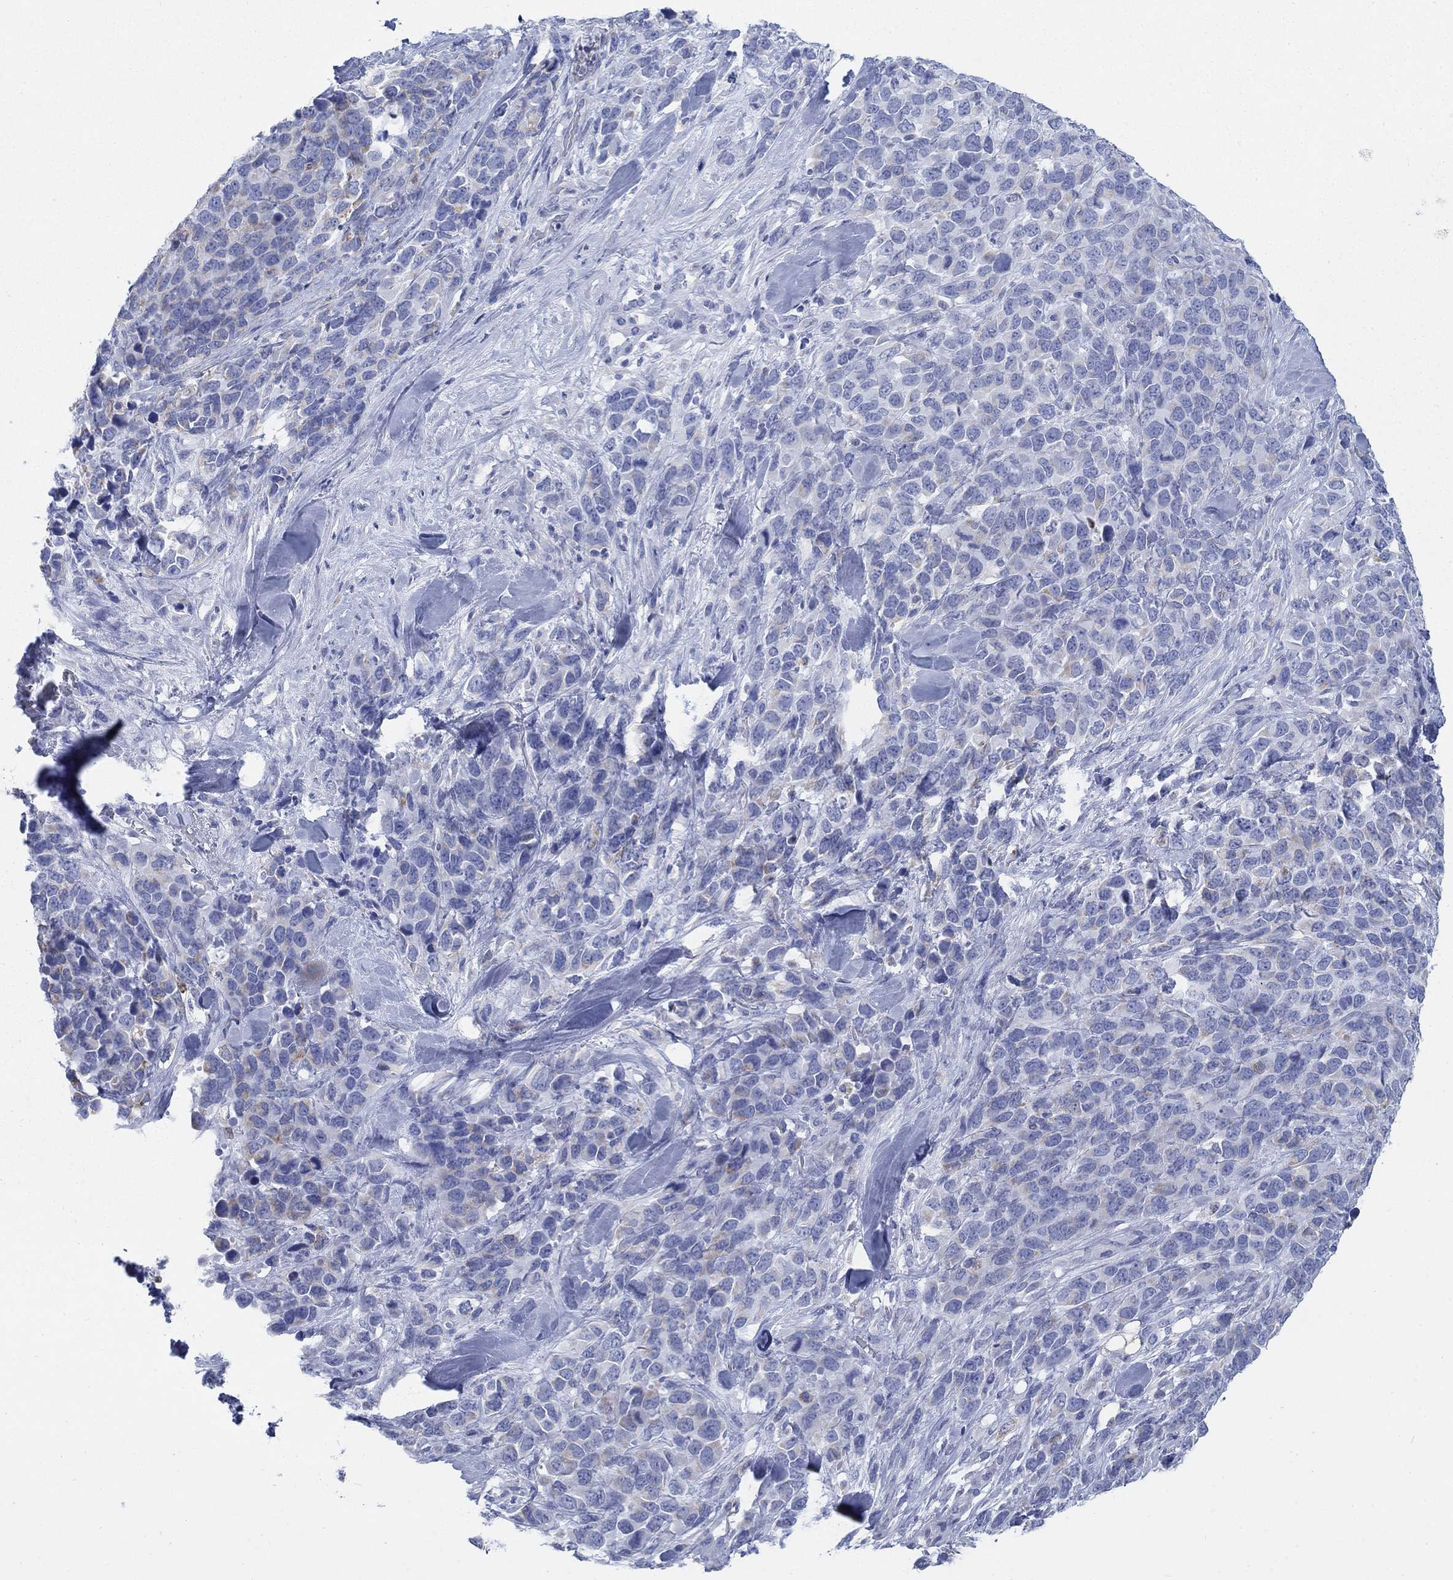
{"staining": {"intensity": "weak", "quantity": "<25%", "location": "cytoplasmic/membranous"}, "tissue": "melanoma", "cell_type": "Tumor cells", "image_type": "cancer", "snomed": [{"axis": "morphology", "description": "Malignant melanoma, Metastatic site"}, {"axis": "topography", "description": "Skin"}], "caption": "The immunohistochemistry histopathology image has no significant staining in tumor cells of melanoma tissue.", "gene": "SCCPDH", "patient": {"sex": "male", "age": 84}}